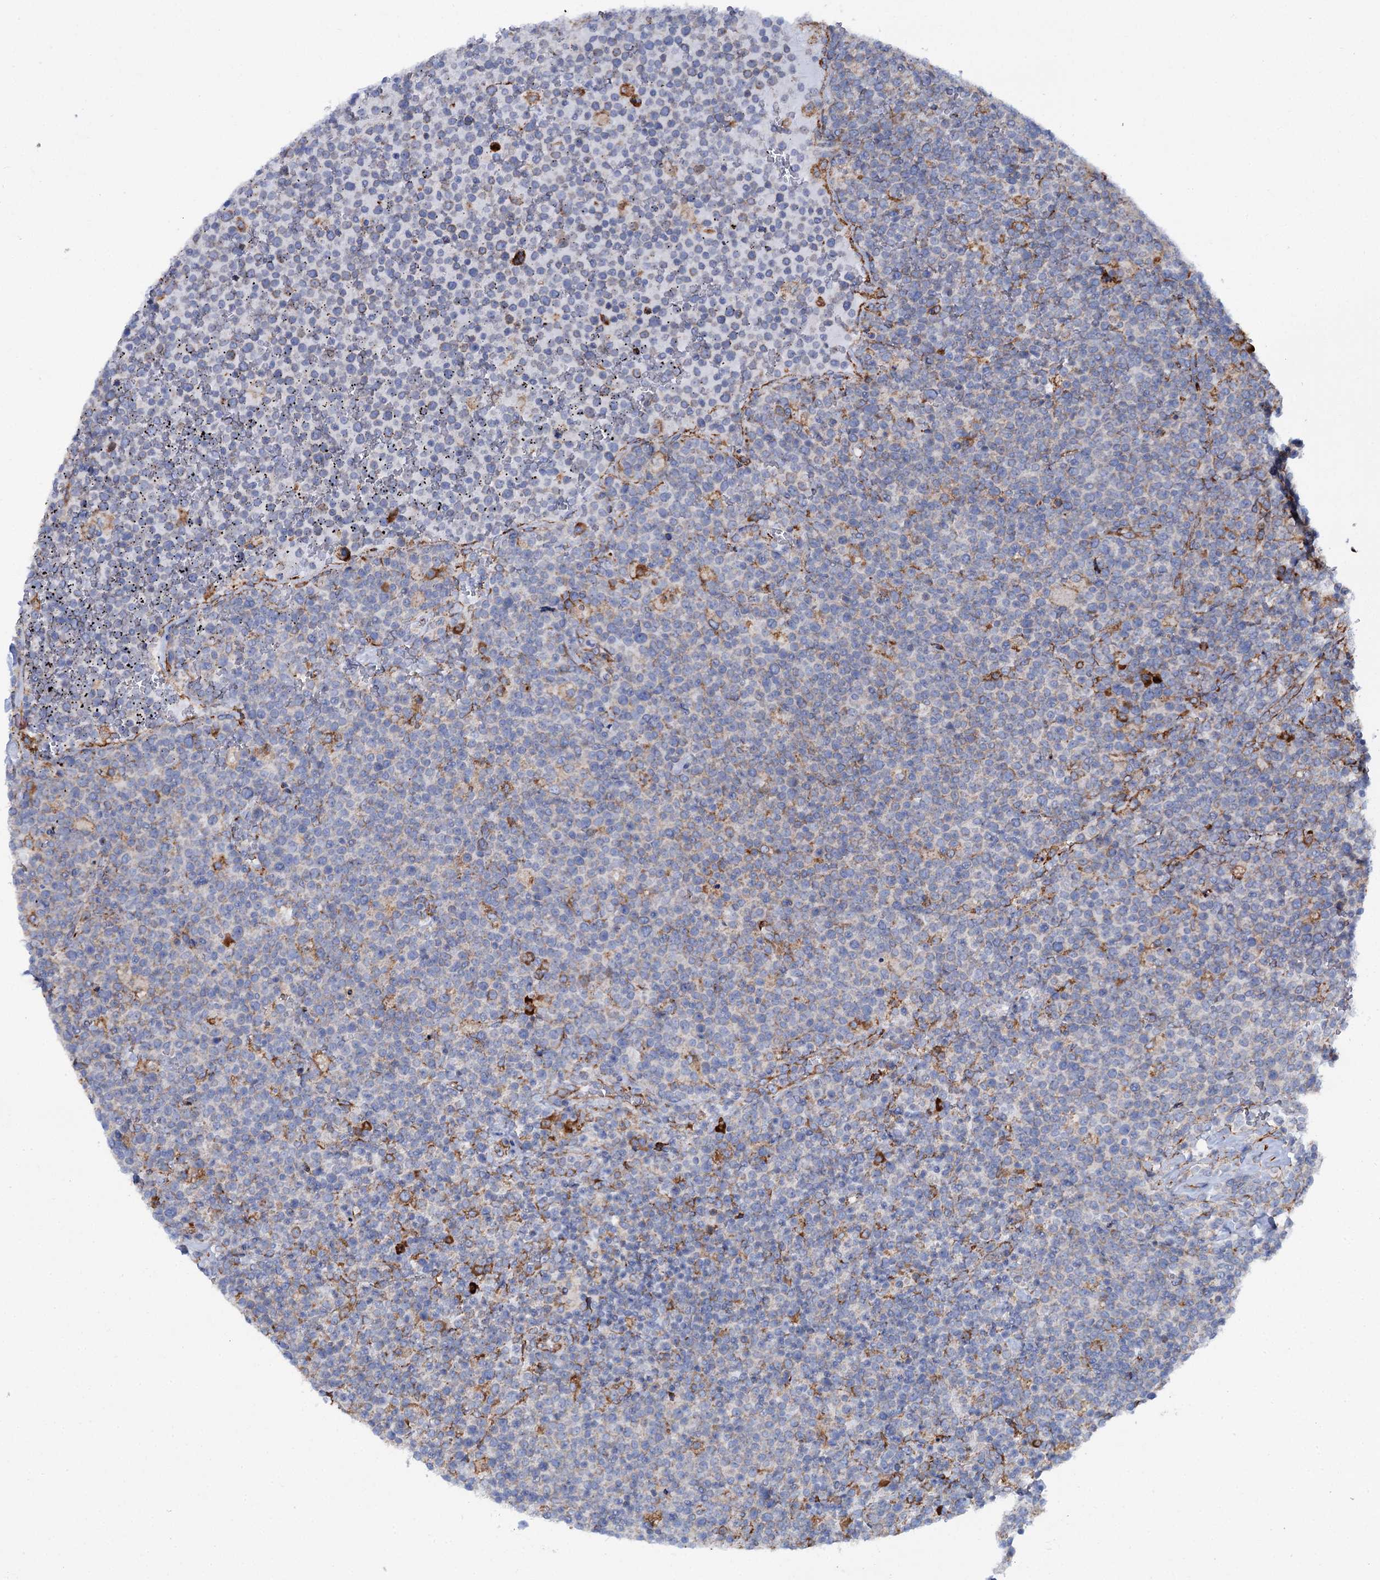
{"staining": {"intensity": "weak", "quantity": "<25%", "location": "cytoplasmic/membranous"}, "tissue": "lymphoma", "cell_type": "Tumor cells", "image_type": "cancer", "snomed": [{"axis": "morphology", "description": "Malignant lymphoma, non-Hodgkin's type, High grade"}, {"axis": "topography", "description": "Lymph node"}], "caption": "Immunohistochemistry of high-grade malignant lymphoma, non-Hodgkin's type shows no expression in tumor cells.", "gene": "SHE", "patient": {"sex": "male", "age": 61}}